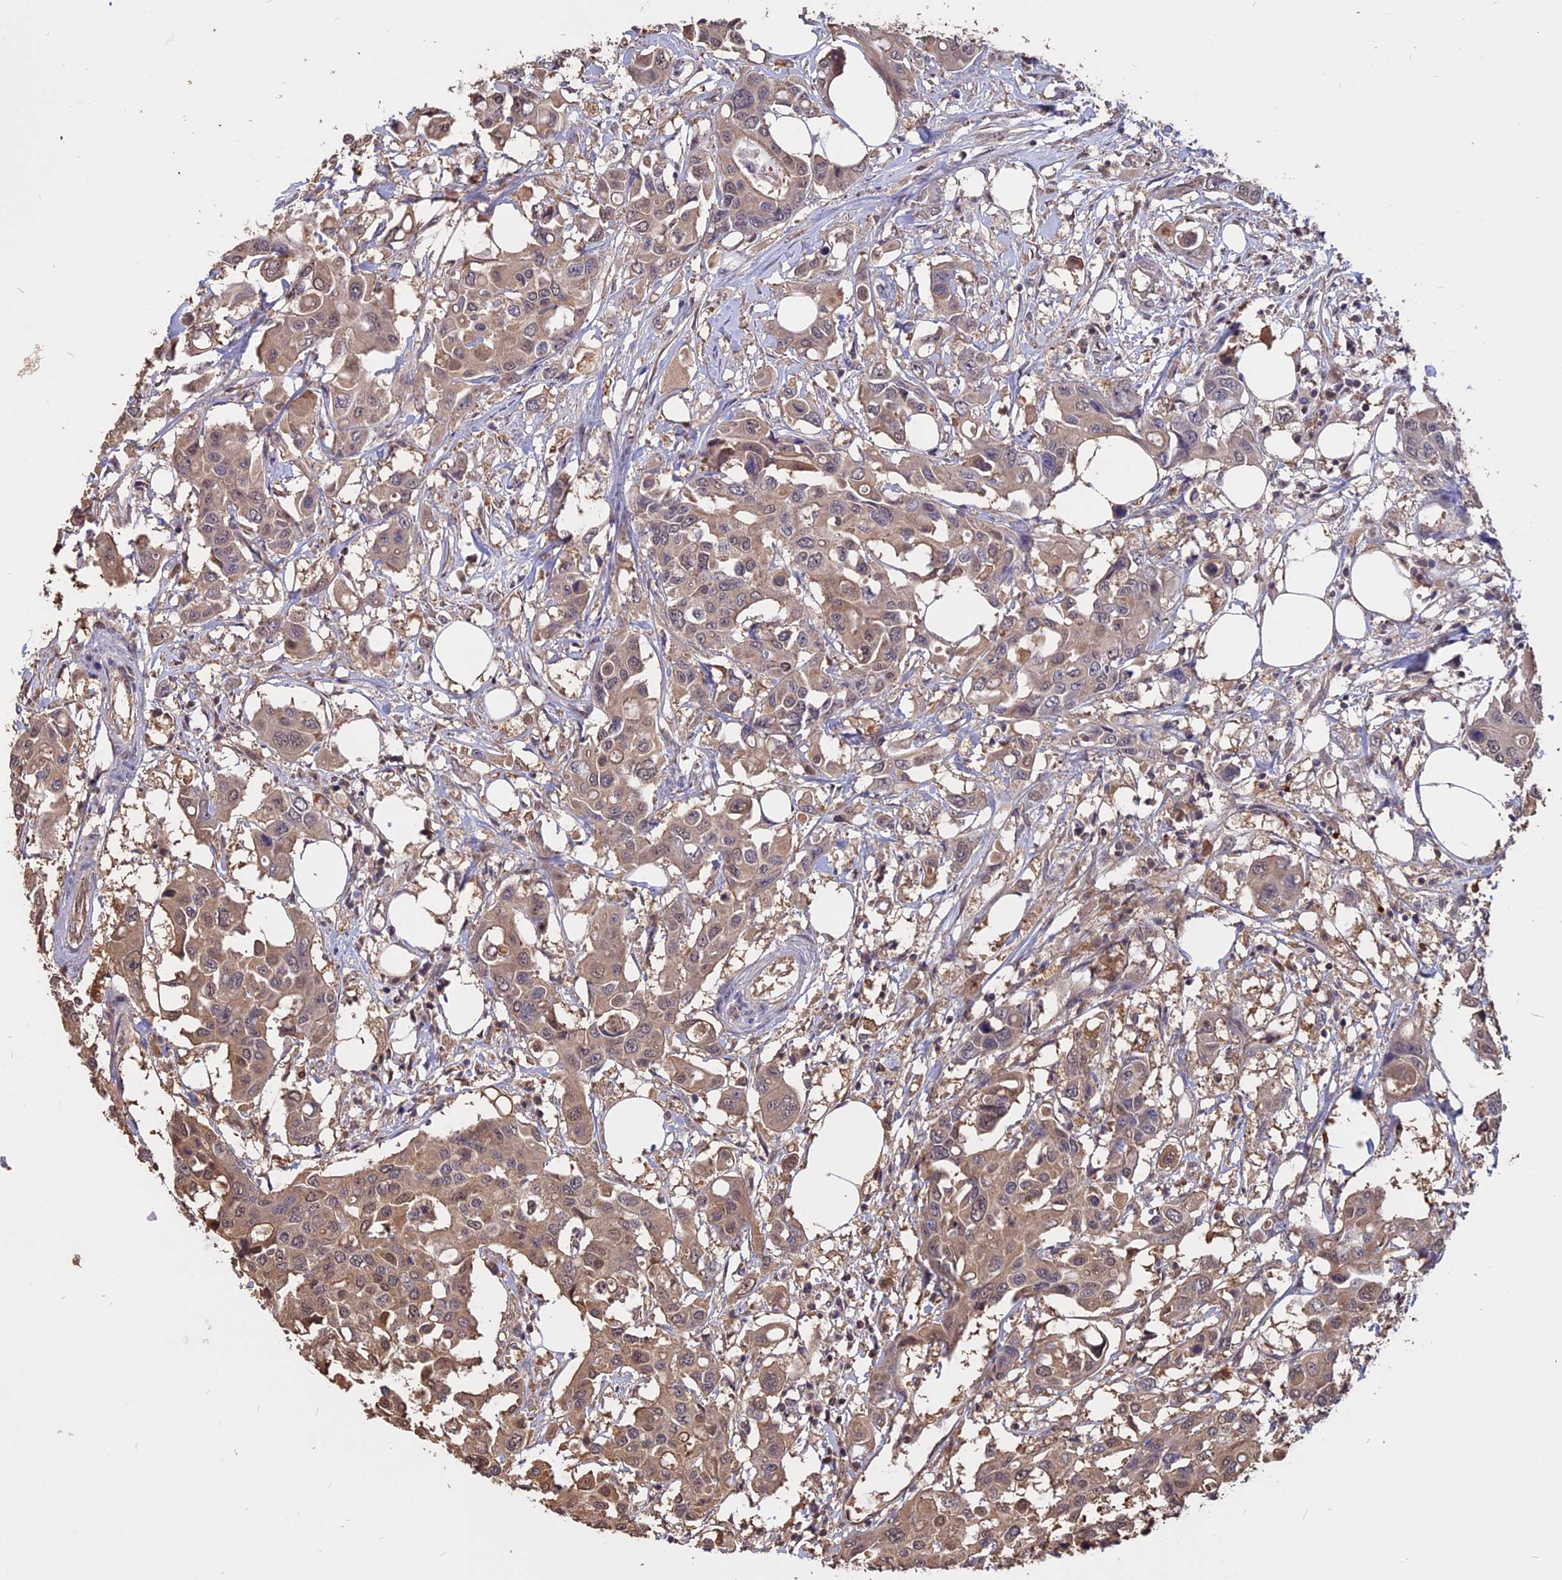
{"staining": {"intensity": "moderate", "quantity": ">75%", "location": "cytoplasmic/membranous,nuclear"}, "tissue": "colorectal cancer", "cell_type": "Tumor cells", "image_type": "cancer", "snomed": [{"axis": "morphology", "description": "Adenocarcinoma, NOS"}, {"axis": "topography", "description": "Colon"}], "caption": "DAB (3,3'-diaminobenzidine) immunohistochemical staining of human colorectal cancer demonstrates moderate cytoplasmic/membranous and nuclear protein positivity in approximately >75% of tumor cells.", "gene": "CARMIL2", "patient": {"sex": "male", "age": 77}}